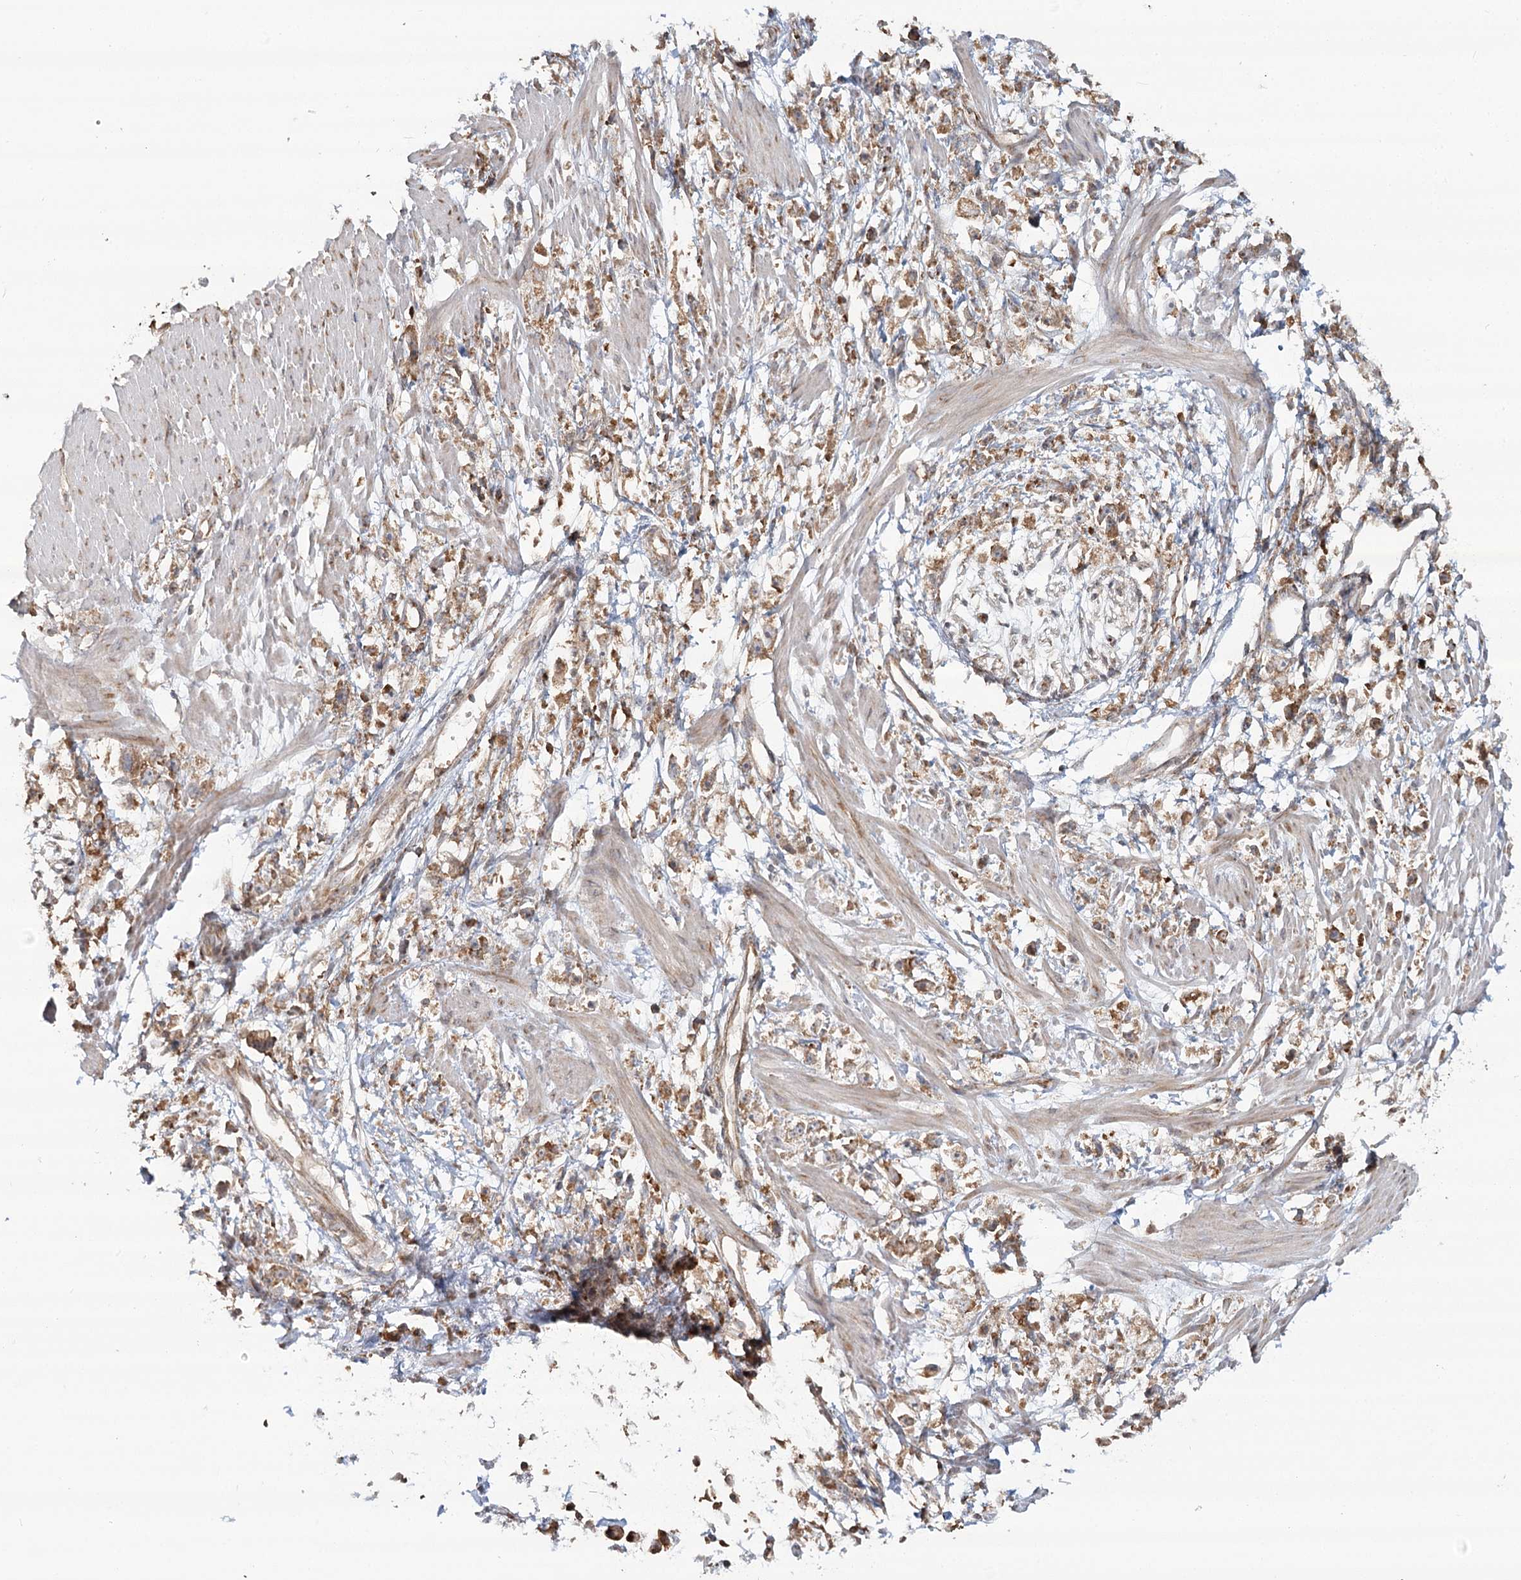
{"staining": {"intensity": "moderate", "quantity": ">75%", "location": "cytoplasmic/membranous"}, "tissue": "stomach cancer", "cell_type": "Tumor cells", "image_type": "cancer", "snomed": [{"axis": "morphology", "description": "Adenocarcinoma, NOS"}, {"axis": "topography", "description": "Stomach"}], "caption": "Moderate cytoplasmic/membranous protein expression is seen in about >75% of tumor cells in stomach adenocarcinoma. The protein is shown in brown color, while the nuclei are stained blue.", "gene": "OTUD4", "patient": {"sex": "female", "age": 59}}